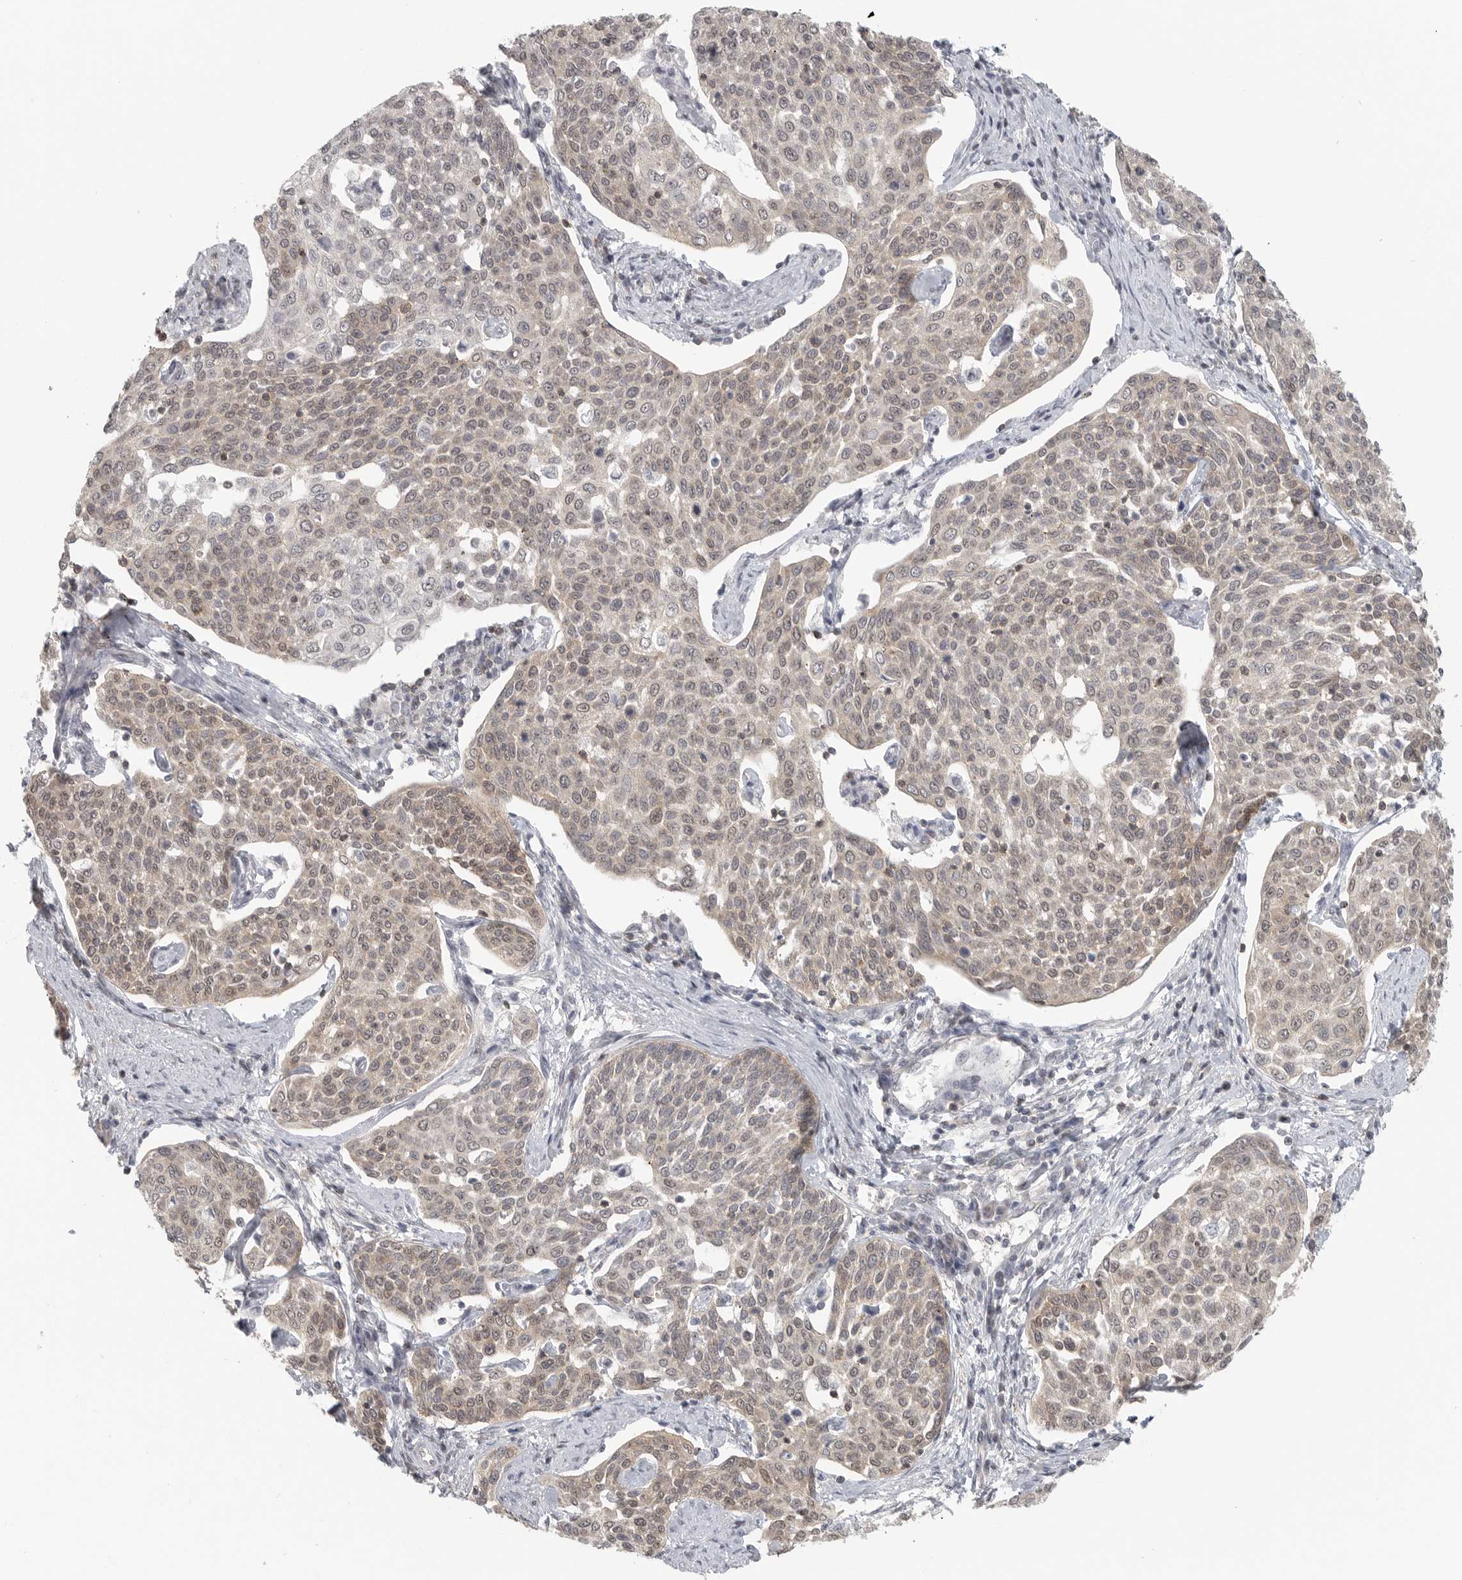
{"staining": {"intensity": "weak", "quantity": "25%-75%", "location": "nuclear"}, "tissue": "cervical cancer", "cell_type": "Tumor cells", "image_type": "cancer", "snomed": [{"axis": "morphology", "description": "Squamous cell carcinoma, NOS"}, {"axis": "topography", "description": "Cervix"}], "caption": "IHC micrograph of neoplastic tissue: cervical cancer (squamous cell carcinoma) stained using IHC displays low levels of weak protein expression localized specifically in the nuclear of tumor cells, appearing as a nuclear brown color.", "gene": "HDAC6", "patient": {"sex": "female", "age": 34}}